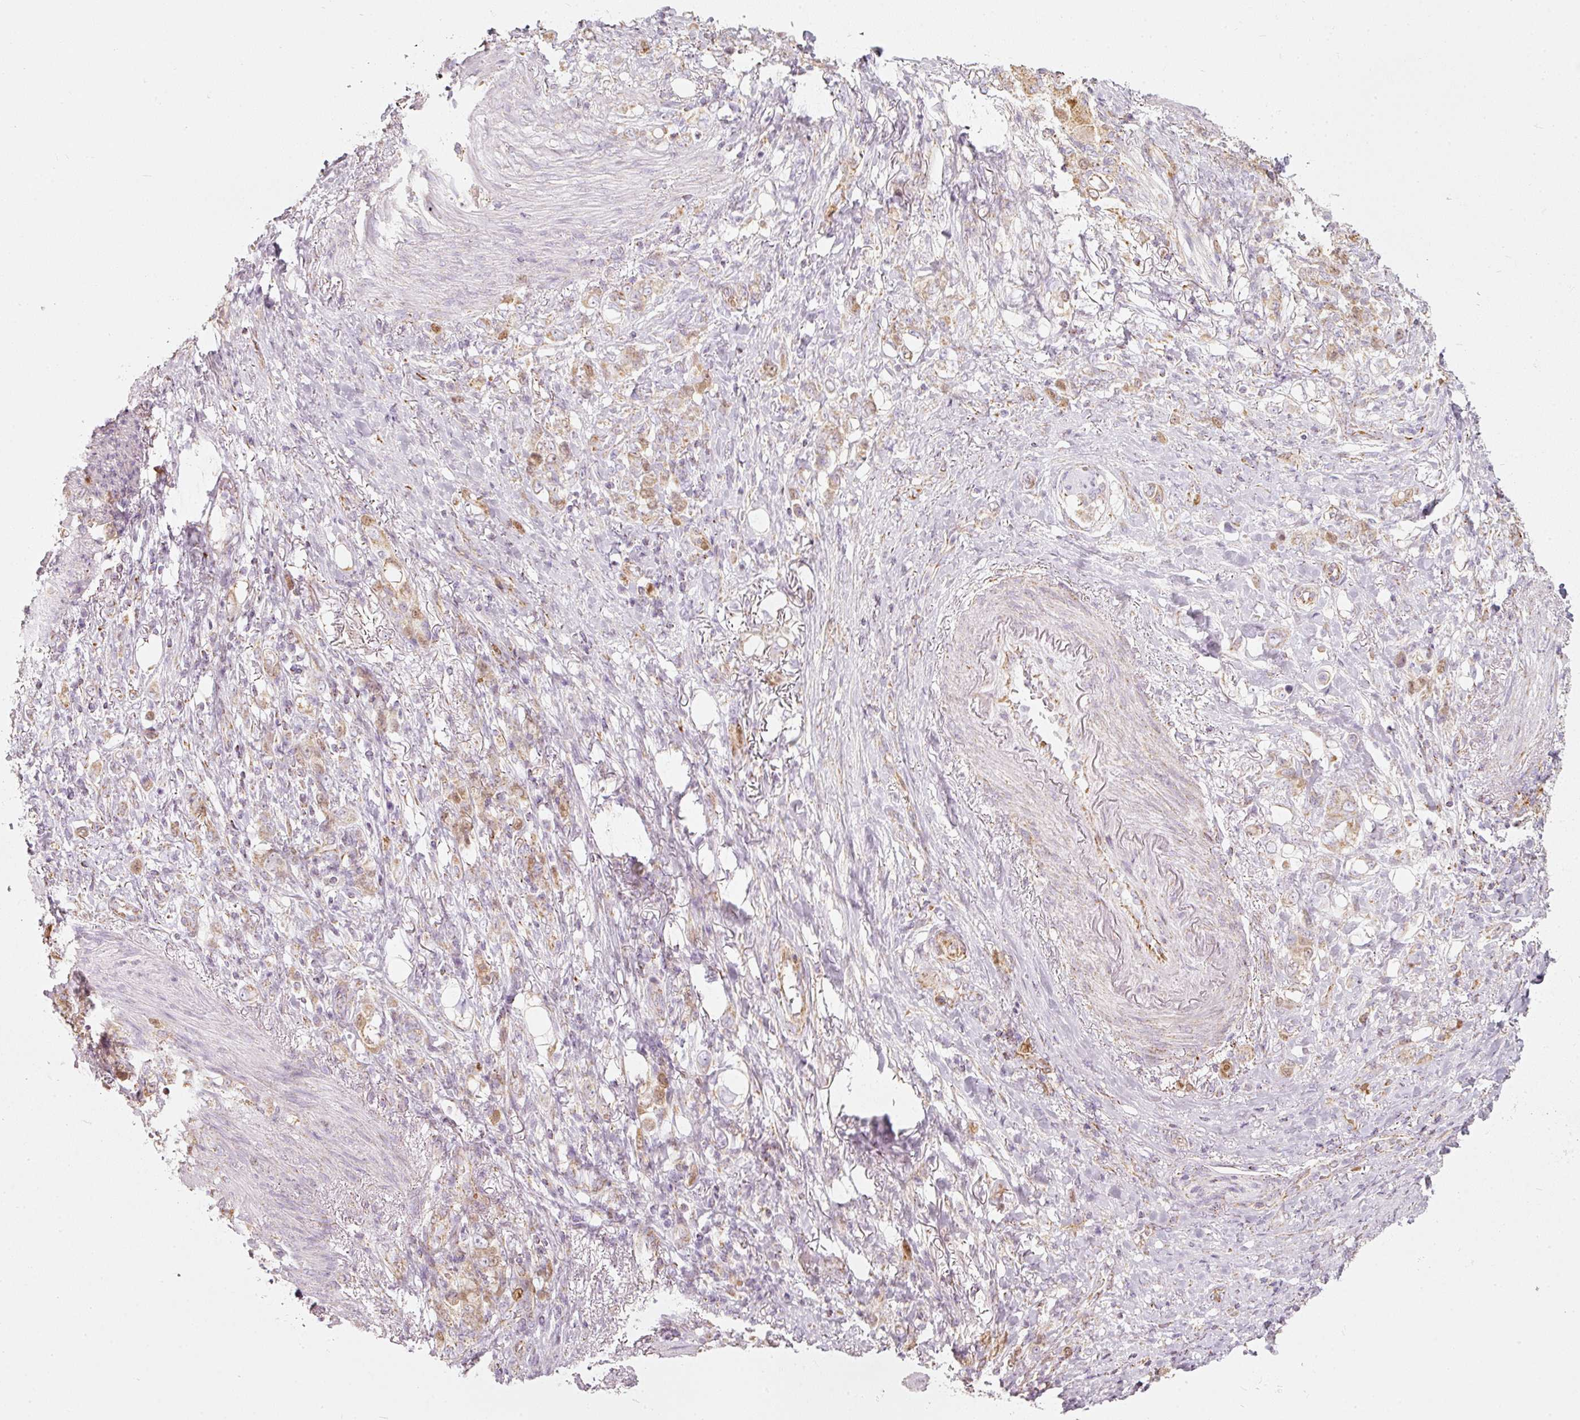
{"staining": {"intensity": "moderate", "quantity": "25%-75%", "location": "nuclear"}, "tissue": "stomach cancer", "cell_type": "Tumor cells", "image_type": "cancer", "snomed": [{"axis": "morphology", "description": "Adenocarcinoma, NOS"}, {"axis": "topography", "description": "Stomach"}], "caption": "An immunohistochemistry image of tumor tissue is shown. Protein staining in brown shows moderate nuclear positivity in stomach adenocarcinoma within tumor cells. (IHC, brightfield microscopy, high magnification).", "gene": "DUT", "patient": {"sex": "female", "age": 79}}